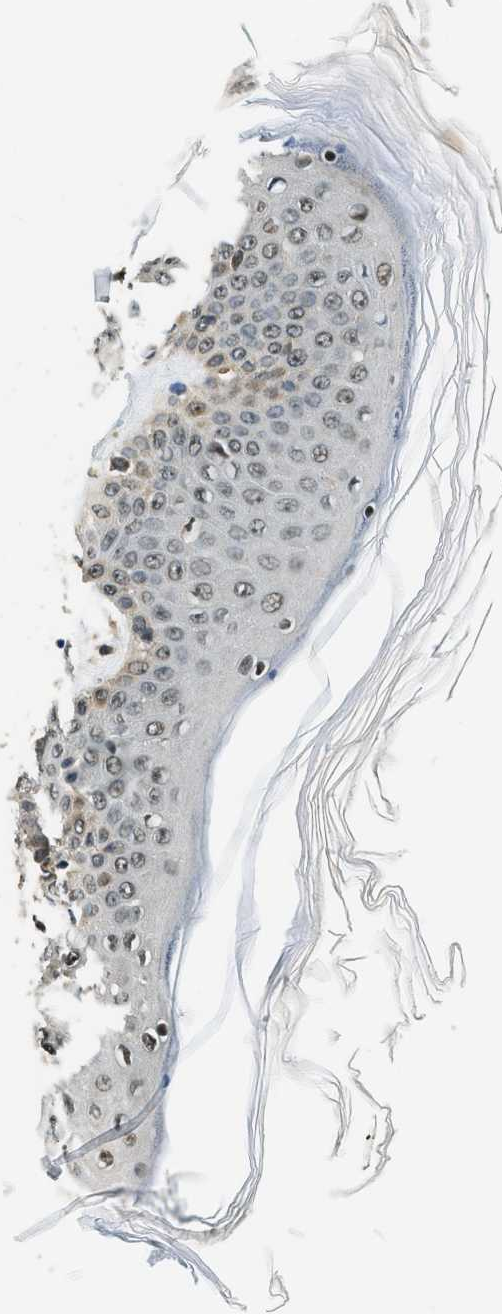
{"staining": {"intensity": "moderate", "quantity": ">75%", "location": "nuclear"}, "tissue": "skin", "cell_type": "Fibroblasts", "image_type": "normal", "snomed": [{"axis": "morphology", "description": "Normal tissue, NOS"}, {"axis": "topography", "description": "Skin"}], "caption": "The immunohistochemical stain labels moderate nuclear staining in fibroblasts of benign skin.", "gene": "MED21", "patient": {"sex": "male", "age": 53}}